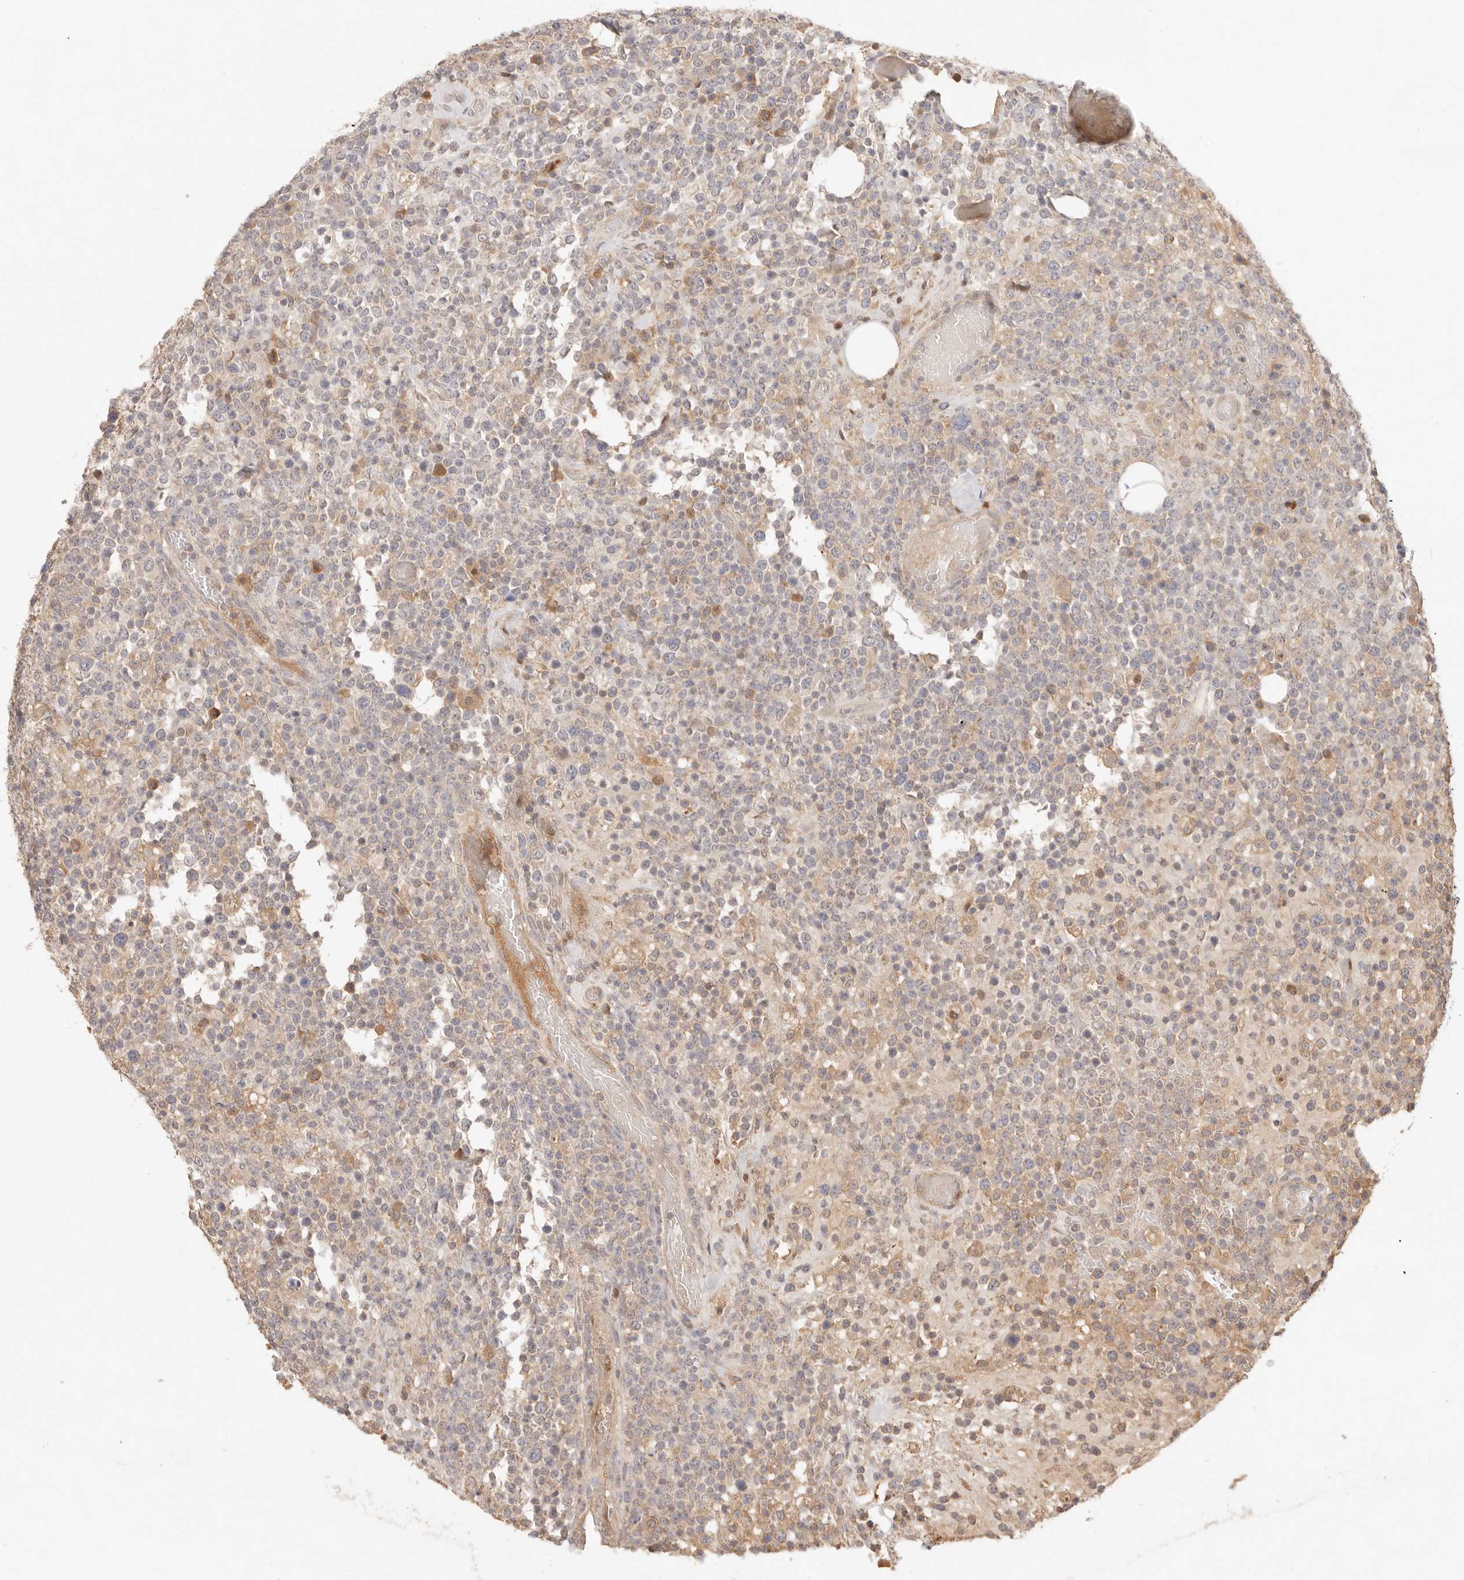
{"staining": {"intensity": "weak", "quantity": "<25%", "location": "cytoplasmic/membranous"}, "tissue": "lymphoma", "cell_type": "Tumor cells", "image_type": "cancer", "snomed": [{"axis": "morphology", "description": "Malignant lymphoma, non-Hodgkin's type, High grade"}, {"axis": "topography", "description": "Colon"}], "caption": "IHC photomicrograph of human malignant lymphoma, non-Hodgkin's type (high-grade) stained for a protein (brown), which reveals no positivity in tumor cells.", "gene": "PHLDA3", "patient": {"sex": "female", "age": 53}}